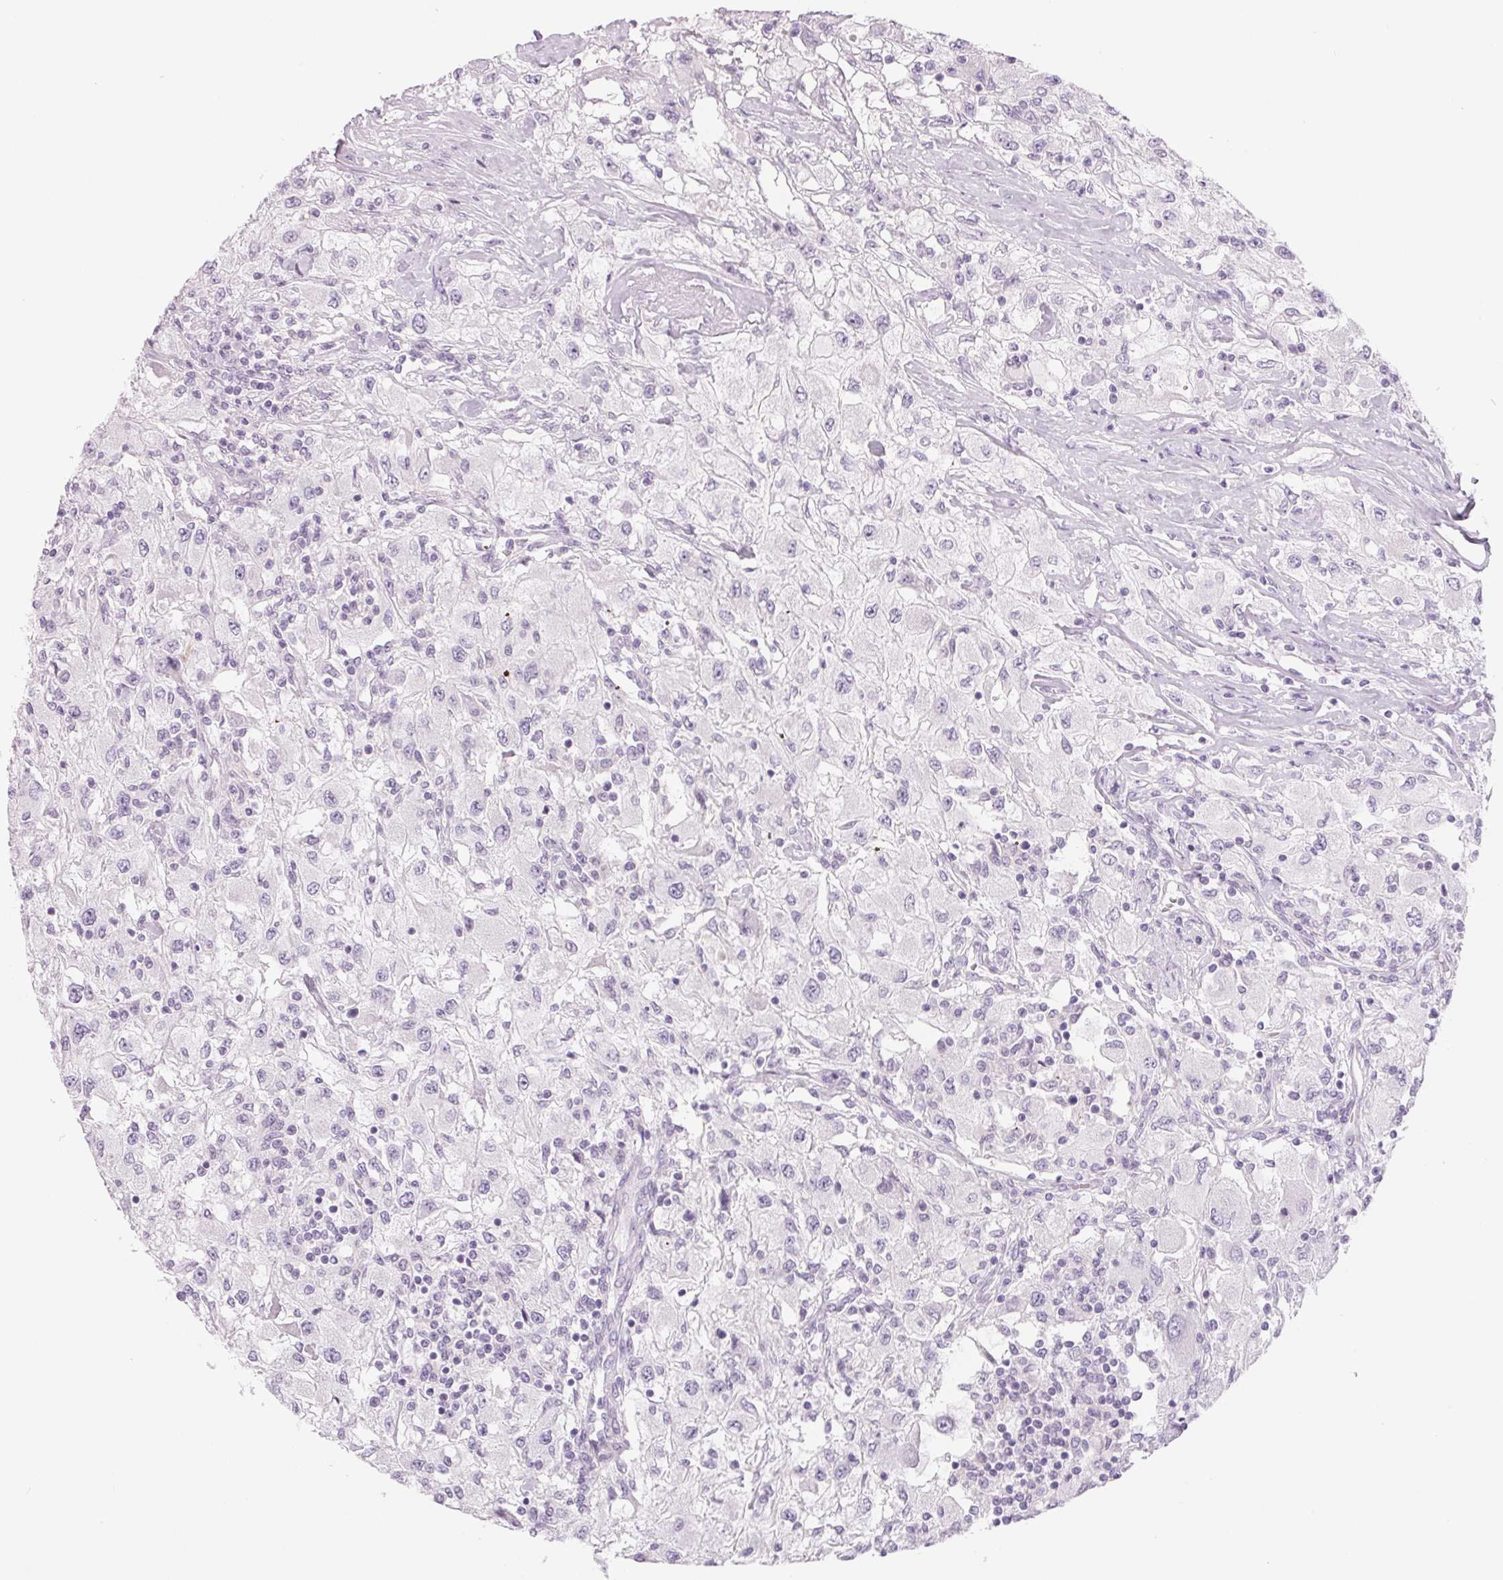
{"staining": {"intensity": "negative", "quantity": "none", "location": "none"}, "tissue": "renal cancer", "cell_type": "Tumor cells", "image_type": "cancer", "snomed": [{"axis": "morphology", "description": "Adenocarcinoma, NOS"}, {"axis": "topography", "description": "Kidney"}], "caption": "A photomicrograph of renal adenocarcinoma stained for a protein shows no brown staining in tumor cells. Nuclei are stained in blue.", "gene": "CCDC168", "patient": {"sex": "female", "age": 67}}